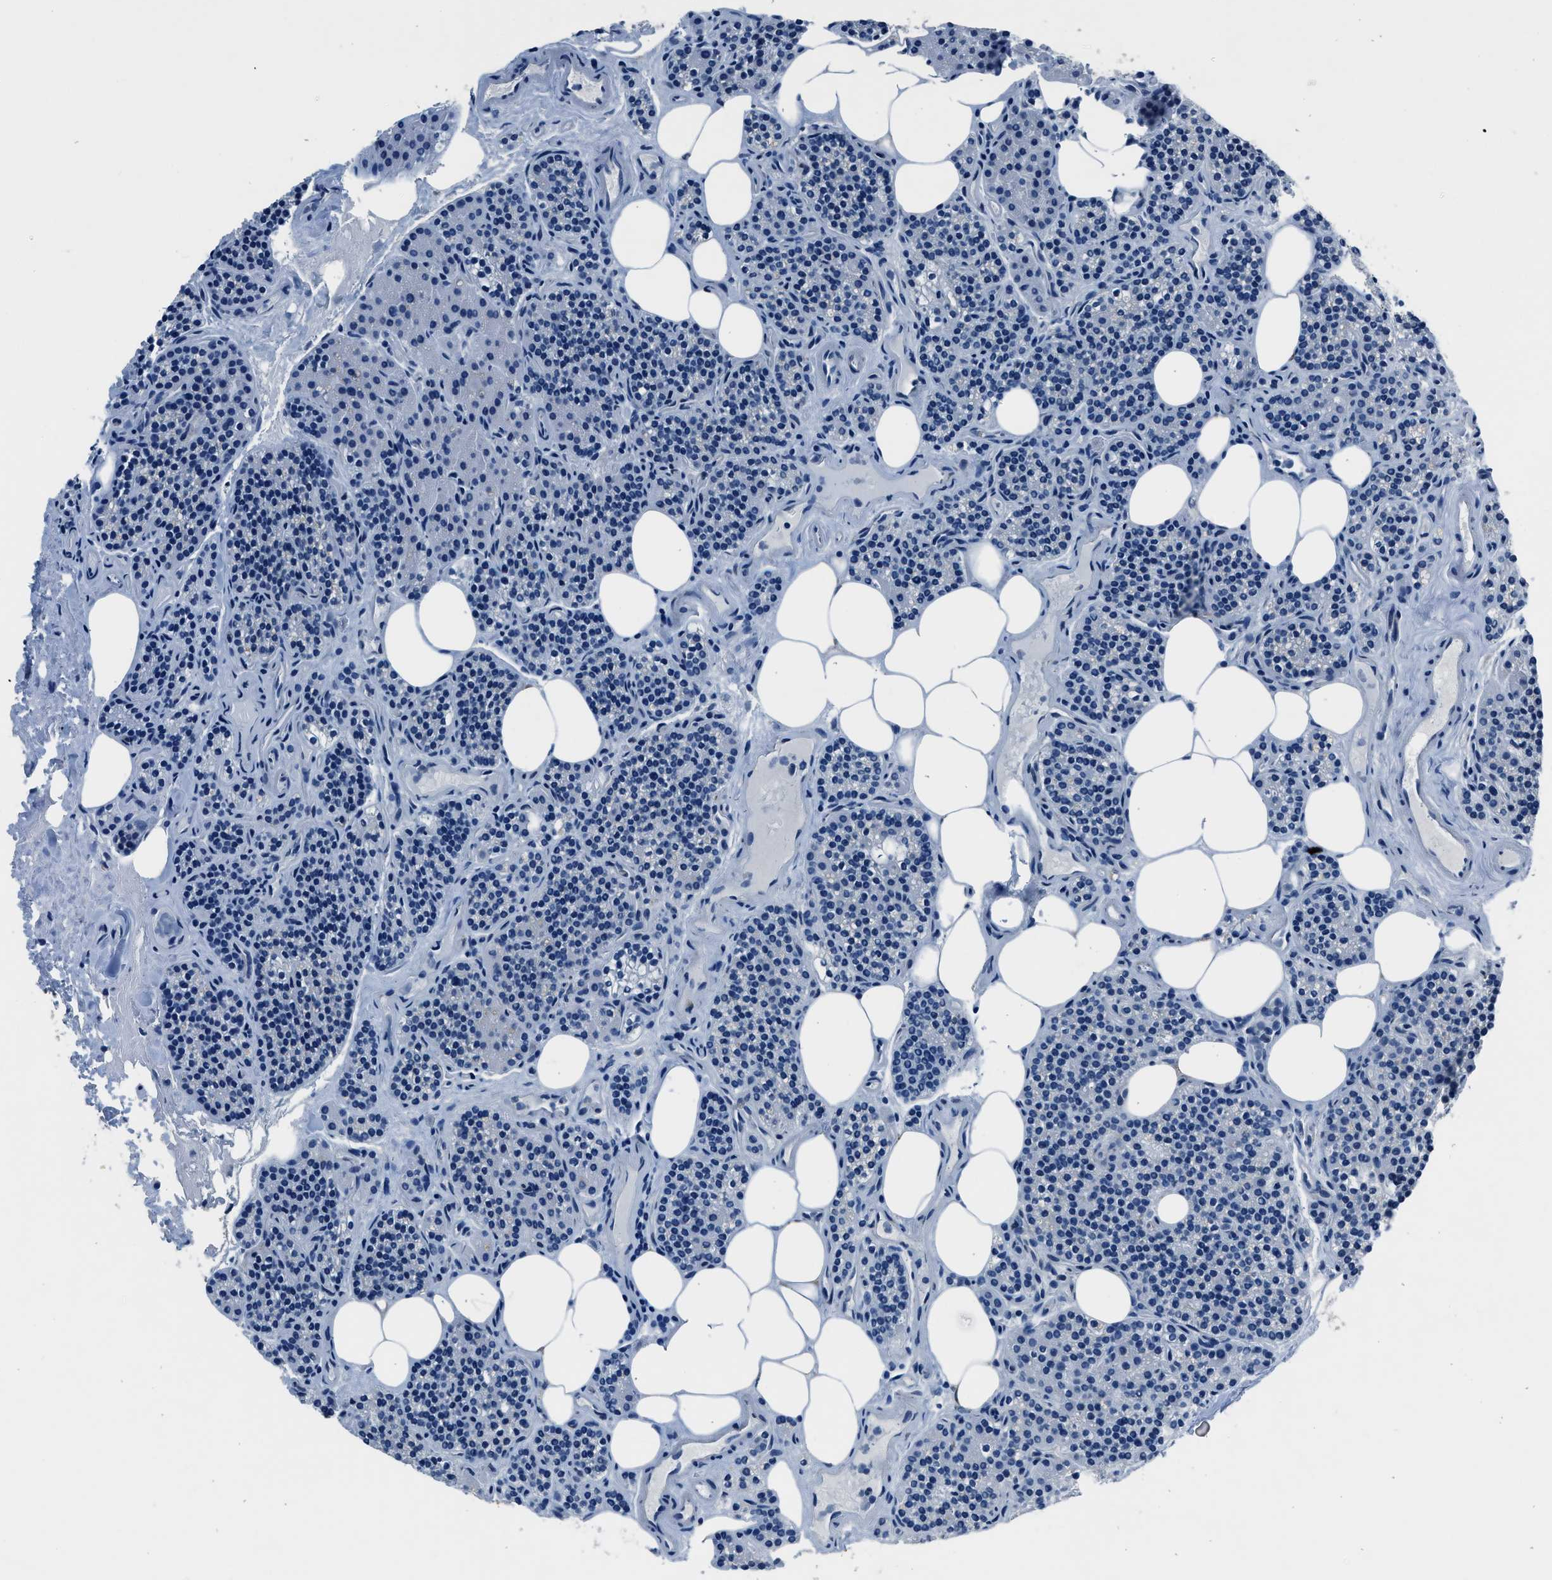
{"staining": {"intensity": "negative", "quantity": "none", "location": "none"}, "tissue": "parathyroid gland", "cell_type": "Glandular cells", "image_type": "normal", "snomed": [{"axis": "morphology", "description": "Normal tissue, NOS"}, {"axis": "morphology", "description": "Adenoma, NOS"}, {"axis": "topography", "description": "Parathyroid gland"}], "caption": "Human parathyroid gland stained for a protein using IHC demonstrates no expression in glandular cells.", "gene": "GJA3", "patient": {"sex": "female", "age": 74}}